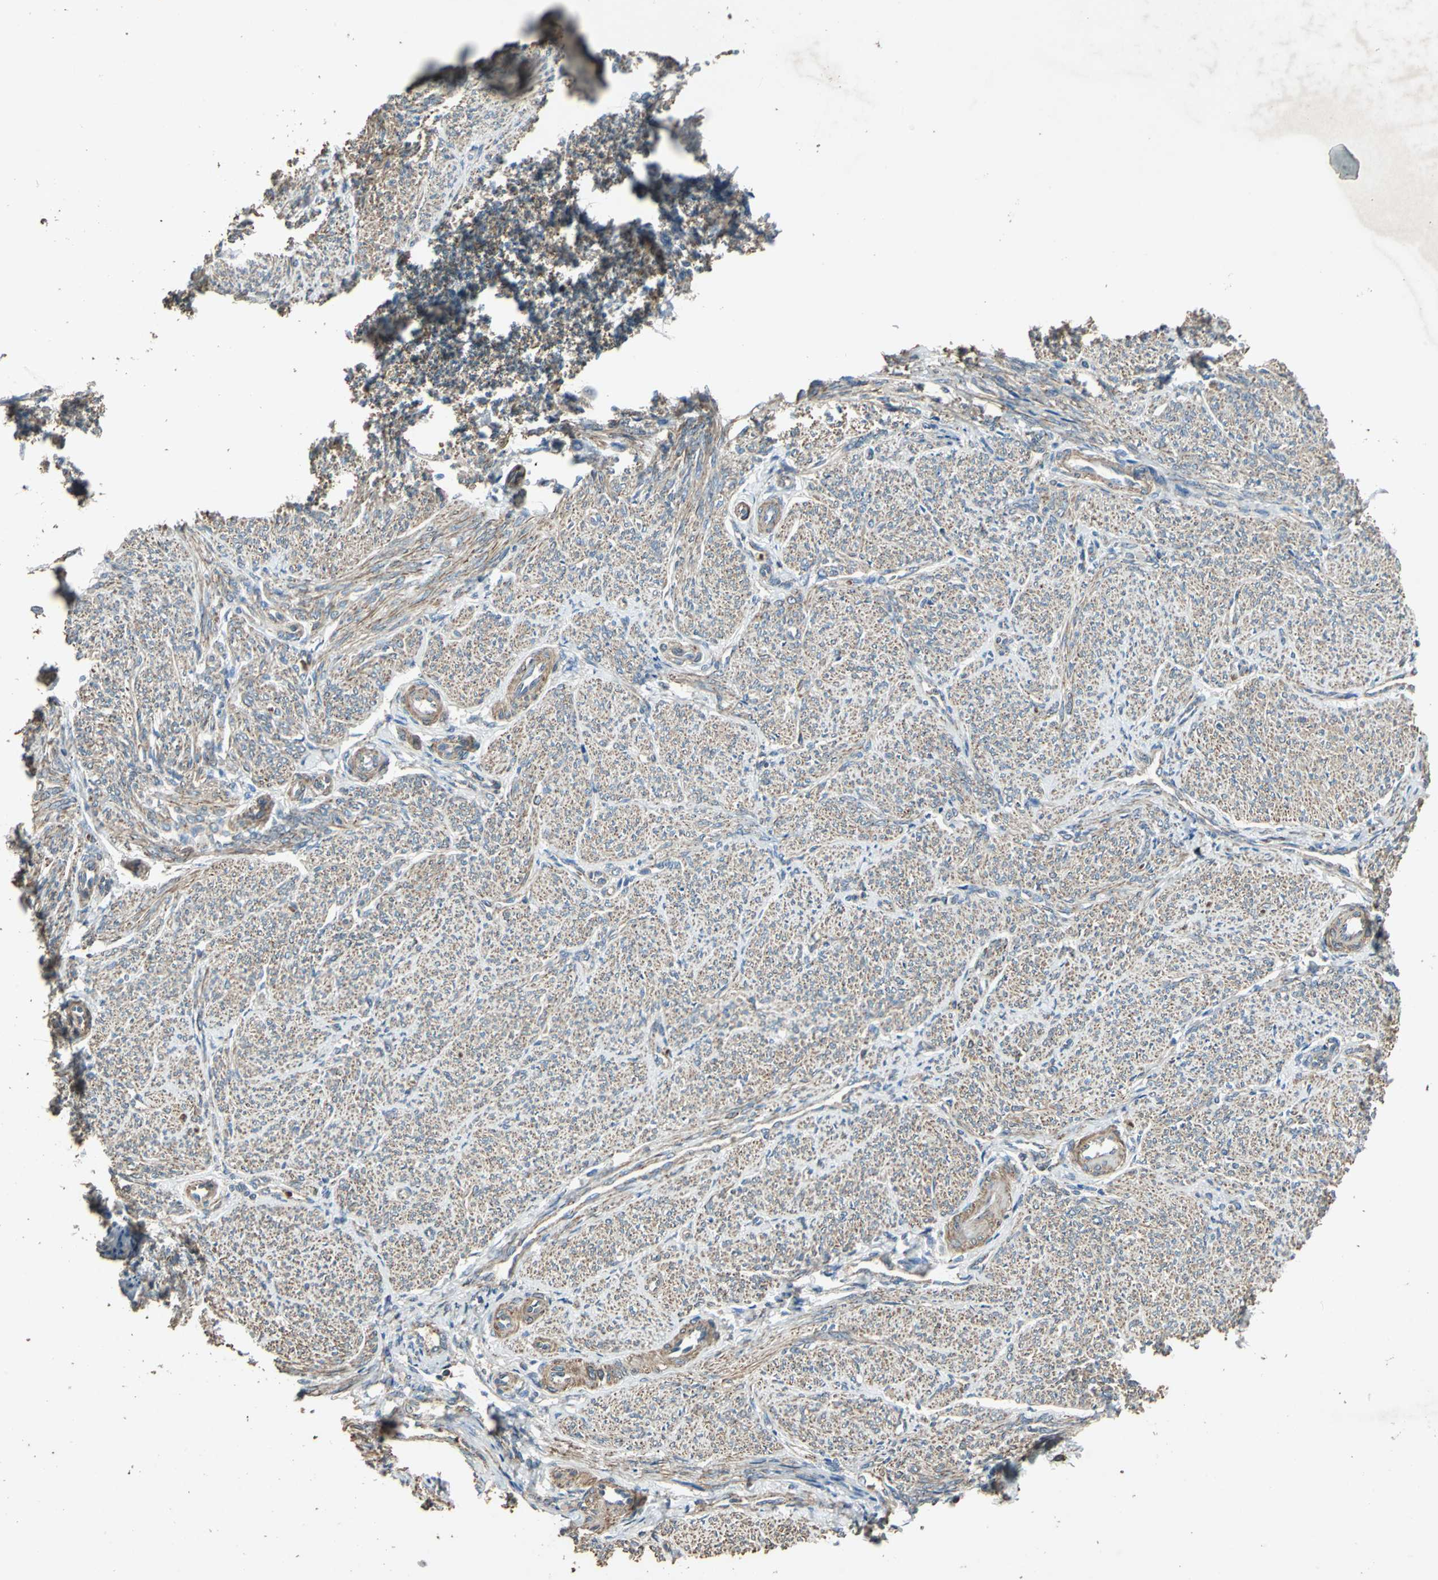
{"staining": {"intensity": "strong", "quantity": ">75%", "location": "cytoplasmic/membranous"}, "tissue": "smooth muscle", "cell_type": "Smooth muscle cells", "image_type": "normal", "snomed": [{"axis": "morphology", "description": "Normal tissue, NOS"}, {"axis": "topography", "description": "Smooth muscle"}], "caption": "Protein expression analysis of unremarkable human smooth muscle reveals strong cytoplasmic/membranous positivity in about >75% of smooth muscle cells. Nuclei are stained in blue.", "gene": "POLRMT", "patient": {"sex": "female", "age": 65}}